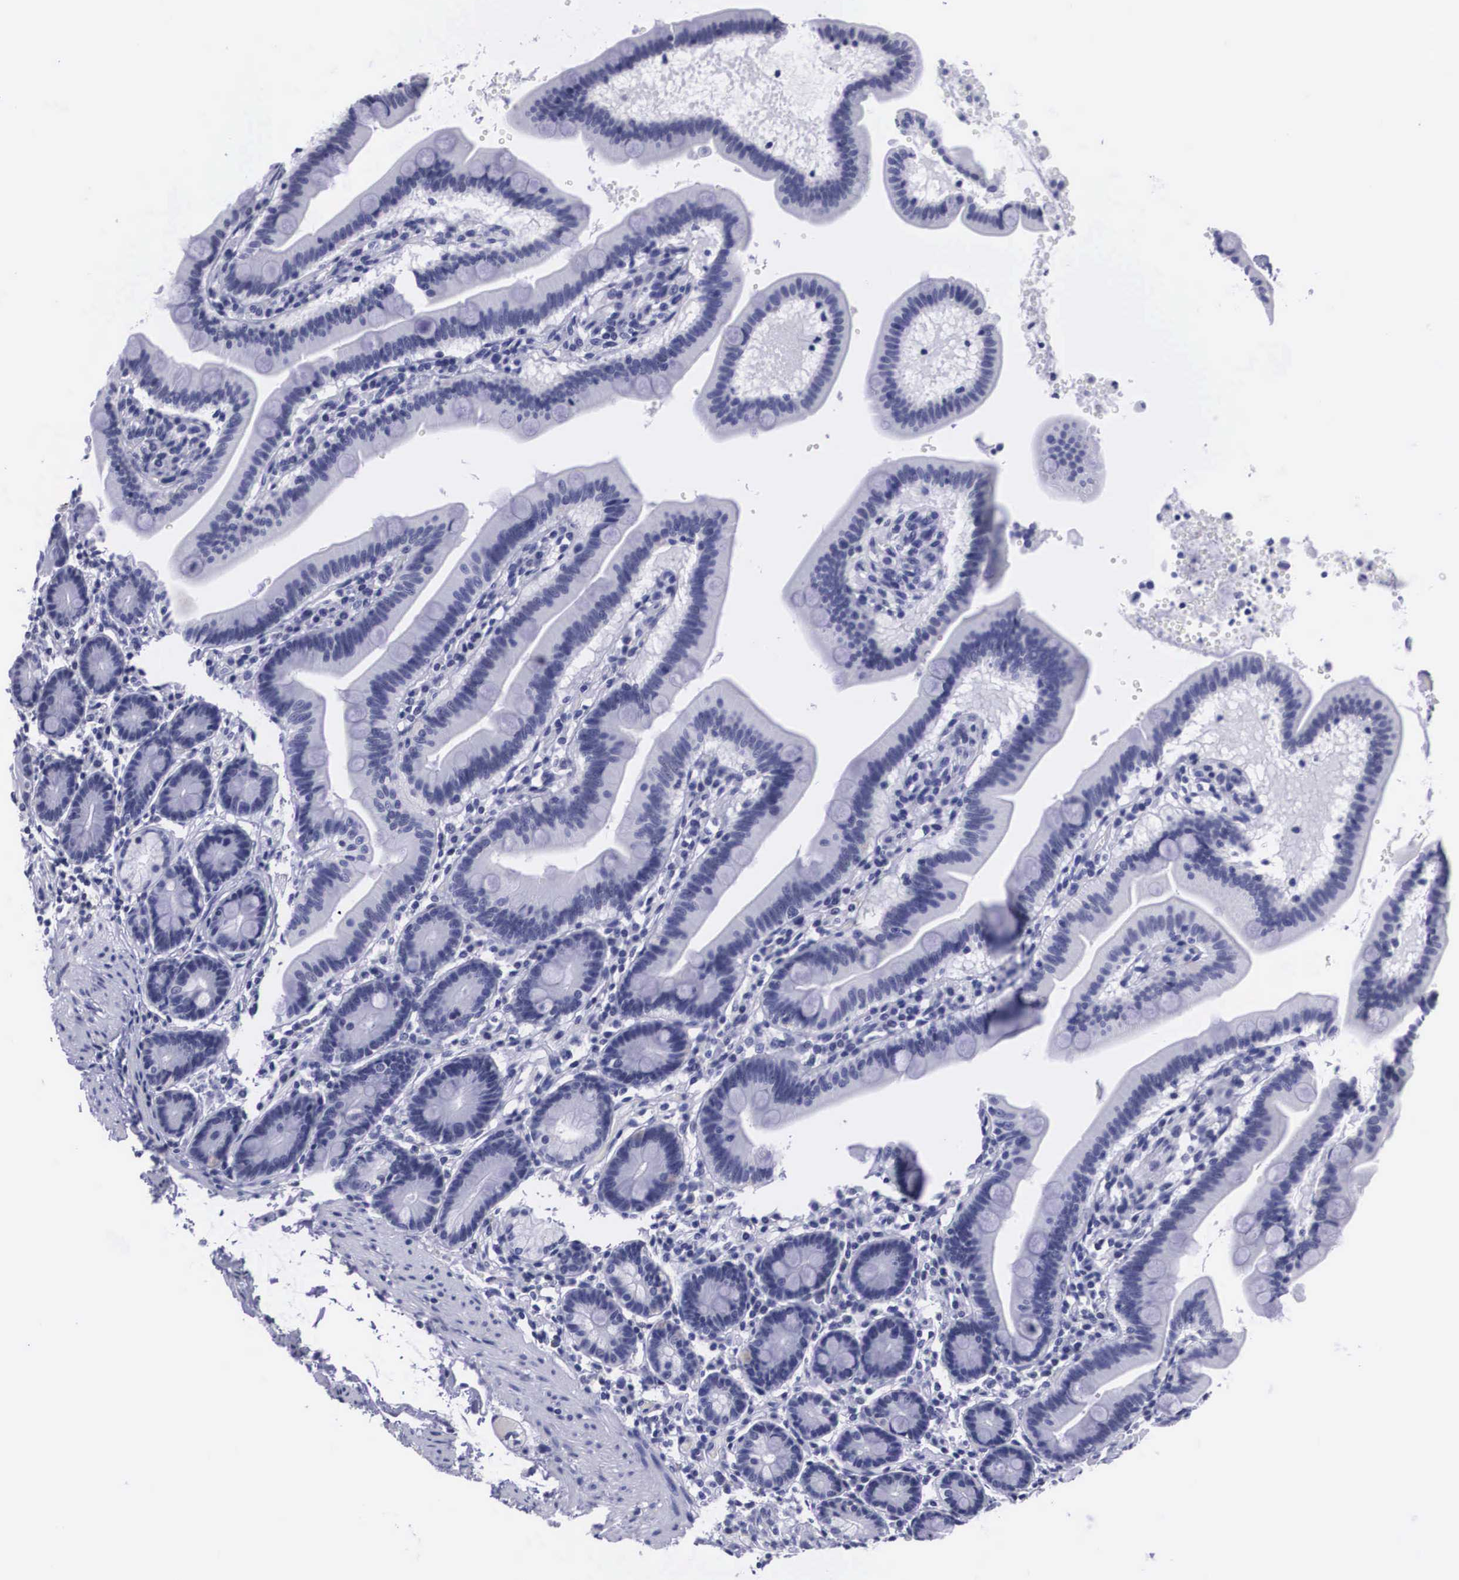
{"staining": {"intensity": "negative", "quantity": "none", "location": "none"}, "tissue": "duodenum", "cell_type": "Glandular cells", "image_type": "normal", "snomed": [{"axis": "morphology", "description": "Normal tissue, NOS"}, {"axis": "topography", "description": "Duodenum"}], "caption": "A photomicrograph of human duodenum is negative for staining in glandular cells. (Immunohistochemistry (ihc), brightfield microscopy, high magnification).", "gene": "C22orf31", "patient": {"sex": "female", "age": 77}}